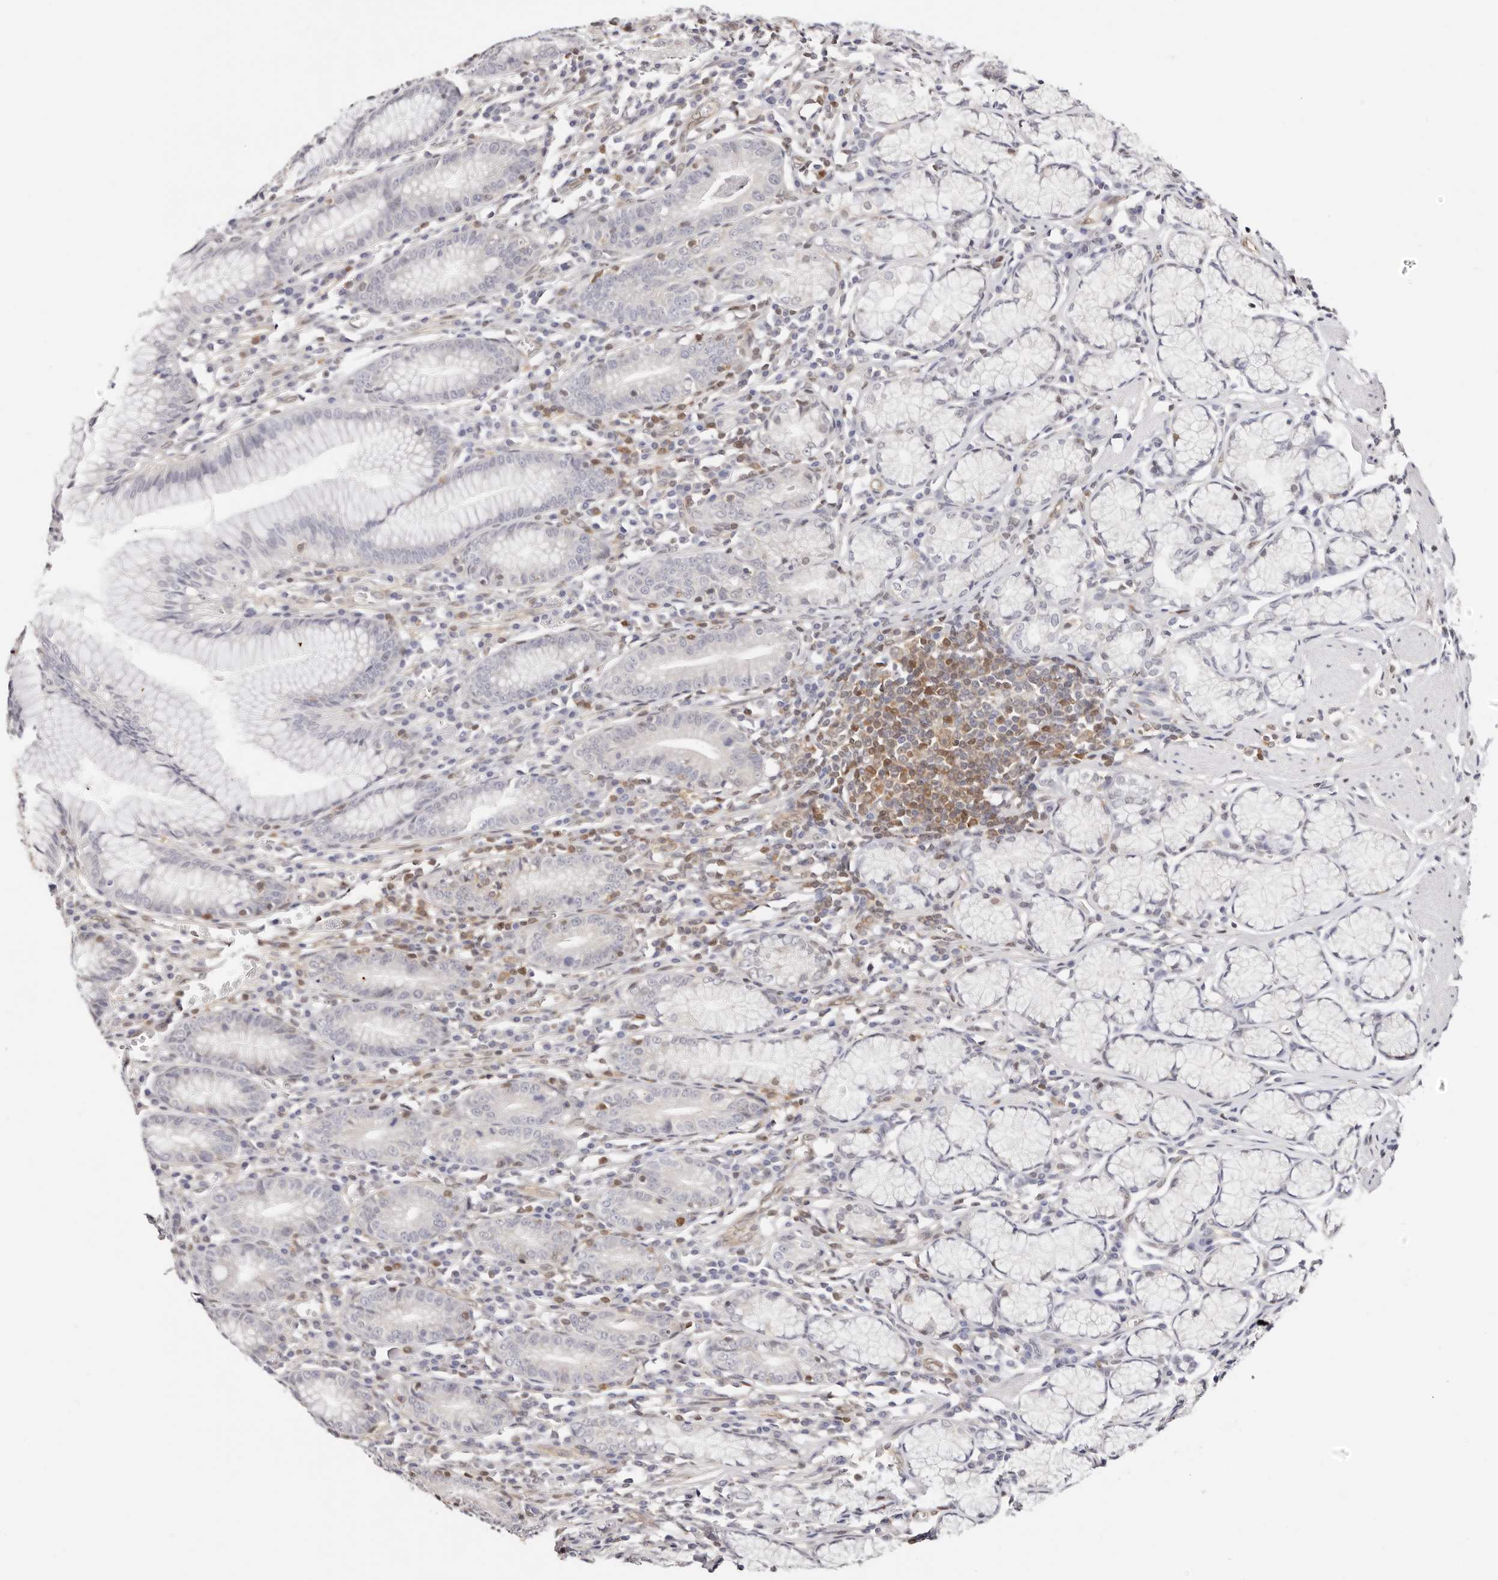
{"staining": {"intensity": "negative", "quantity": "none", "location": "none"}, "tissue": "stomach", "cell_type": "Glandular cells", "image_type": "normal", "snomed": [{"axis": "morphology", "description": "Normal tissue, NOS"}, {"axis": "topography", "description": "Stomach"}], "caption": "Photomicrograph shows no protein staining in glandular cells of normal stomach.", "gene": "STAT5A", "patient": {"sex": "male", "age": 55}}